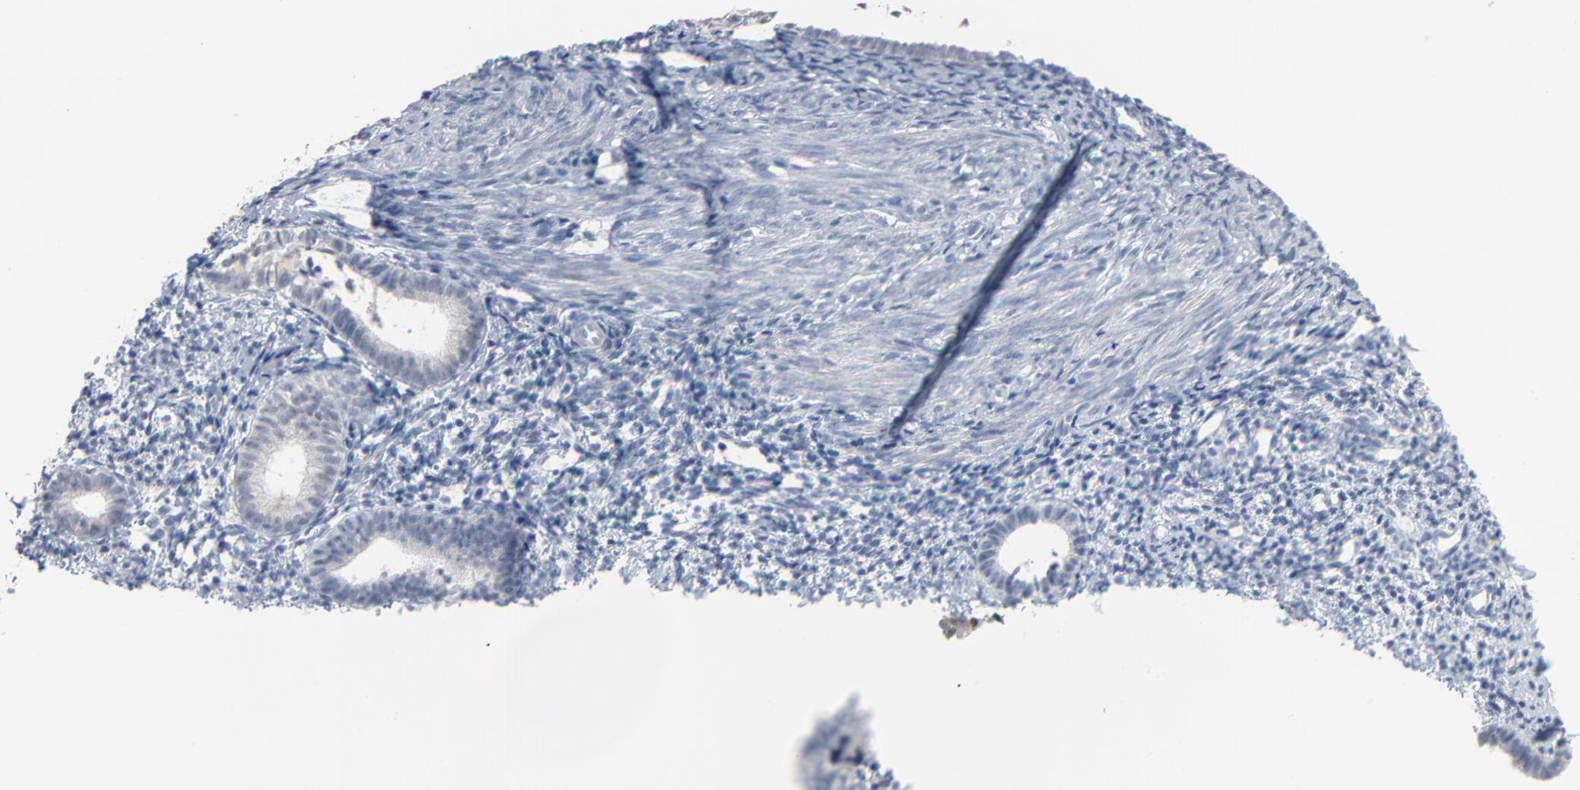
{"staining": {"intensity": "negative", "quantity": "none", "location": "none"}, "tissue": "endometrium", "cell_type": "Cells in endometrial stroma", "image_type": "normal", "snomed": [{"axis": "morphology", "description": "Normal tissue, NOS"}, {"axis": "topography", "description": "Smooth muscle"}, {"axis": "topography", "description": "Endometrium"}], "caption": "An image of endometrium stained for a protein reveals no brown staining in cells in endometrial stroma. (DAB (3,3'-diaminobenzidine) immunohistochemistry, high magnification).", "gene": "SAGE1", "patient": {"sex": "female", "age": 57}}